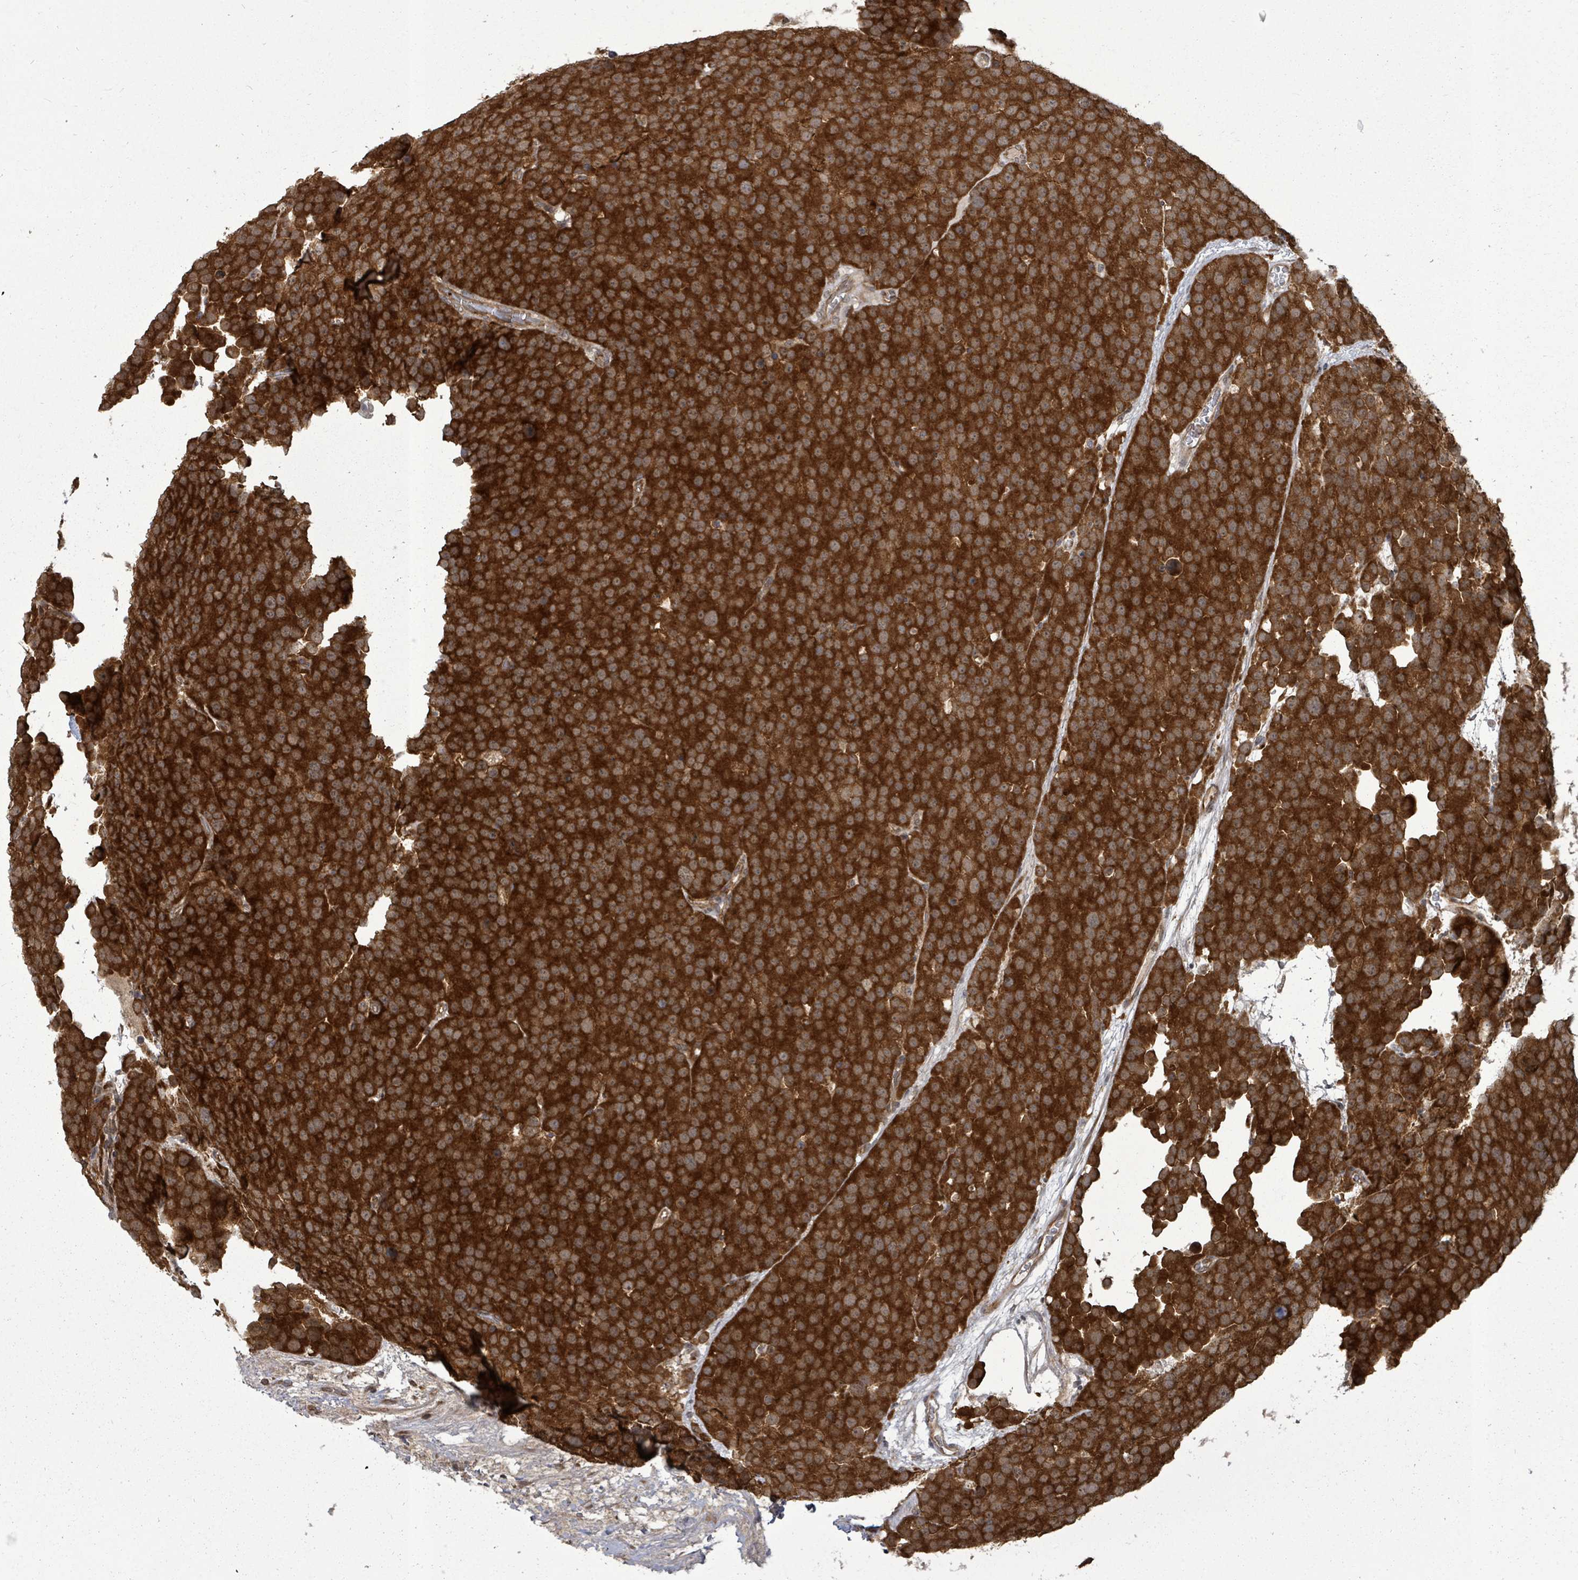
{"staining": {"intensity": "strong", "quantity": ">75%", "location": "cytoplasmic/membranous"}, "tissue": "testis cancer", "cell_type": "Tumor cells", "image_type": "cancer", "snomed": [{"axis": "morphology", "description": "Seminoma, NOS"}, {"axis": "topography", "description": "Testis"}], "caption": "Immunohistochemistry (IHC) staining of seminoma (testis), which displays high levels of strong cytoplasmic/membranous staining in approximately >75% of tumor cells indicating strong cytoplasmic/membranous protein expression. The staining was performed using DAB (brown) for protein detection and nuclei were counterstained in hematoxylin (blue).", "gene": "EIF3C", "patient": {"sex": "male", "age": 71}}